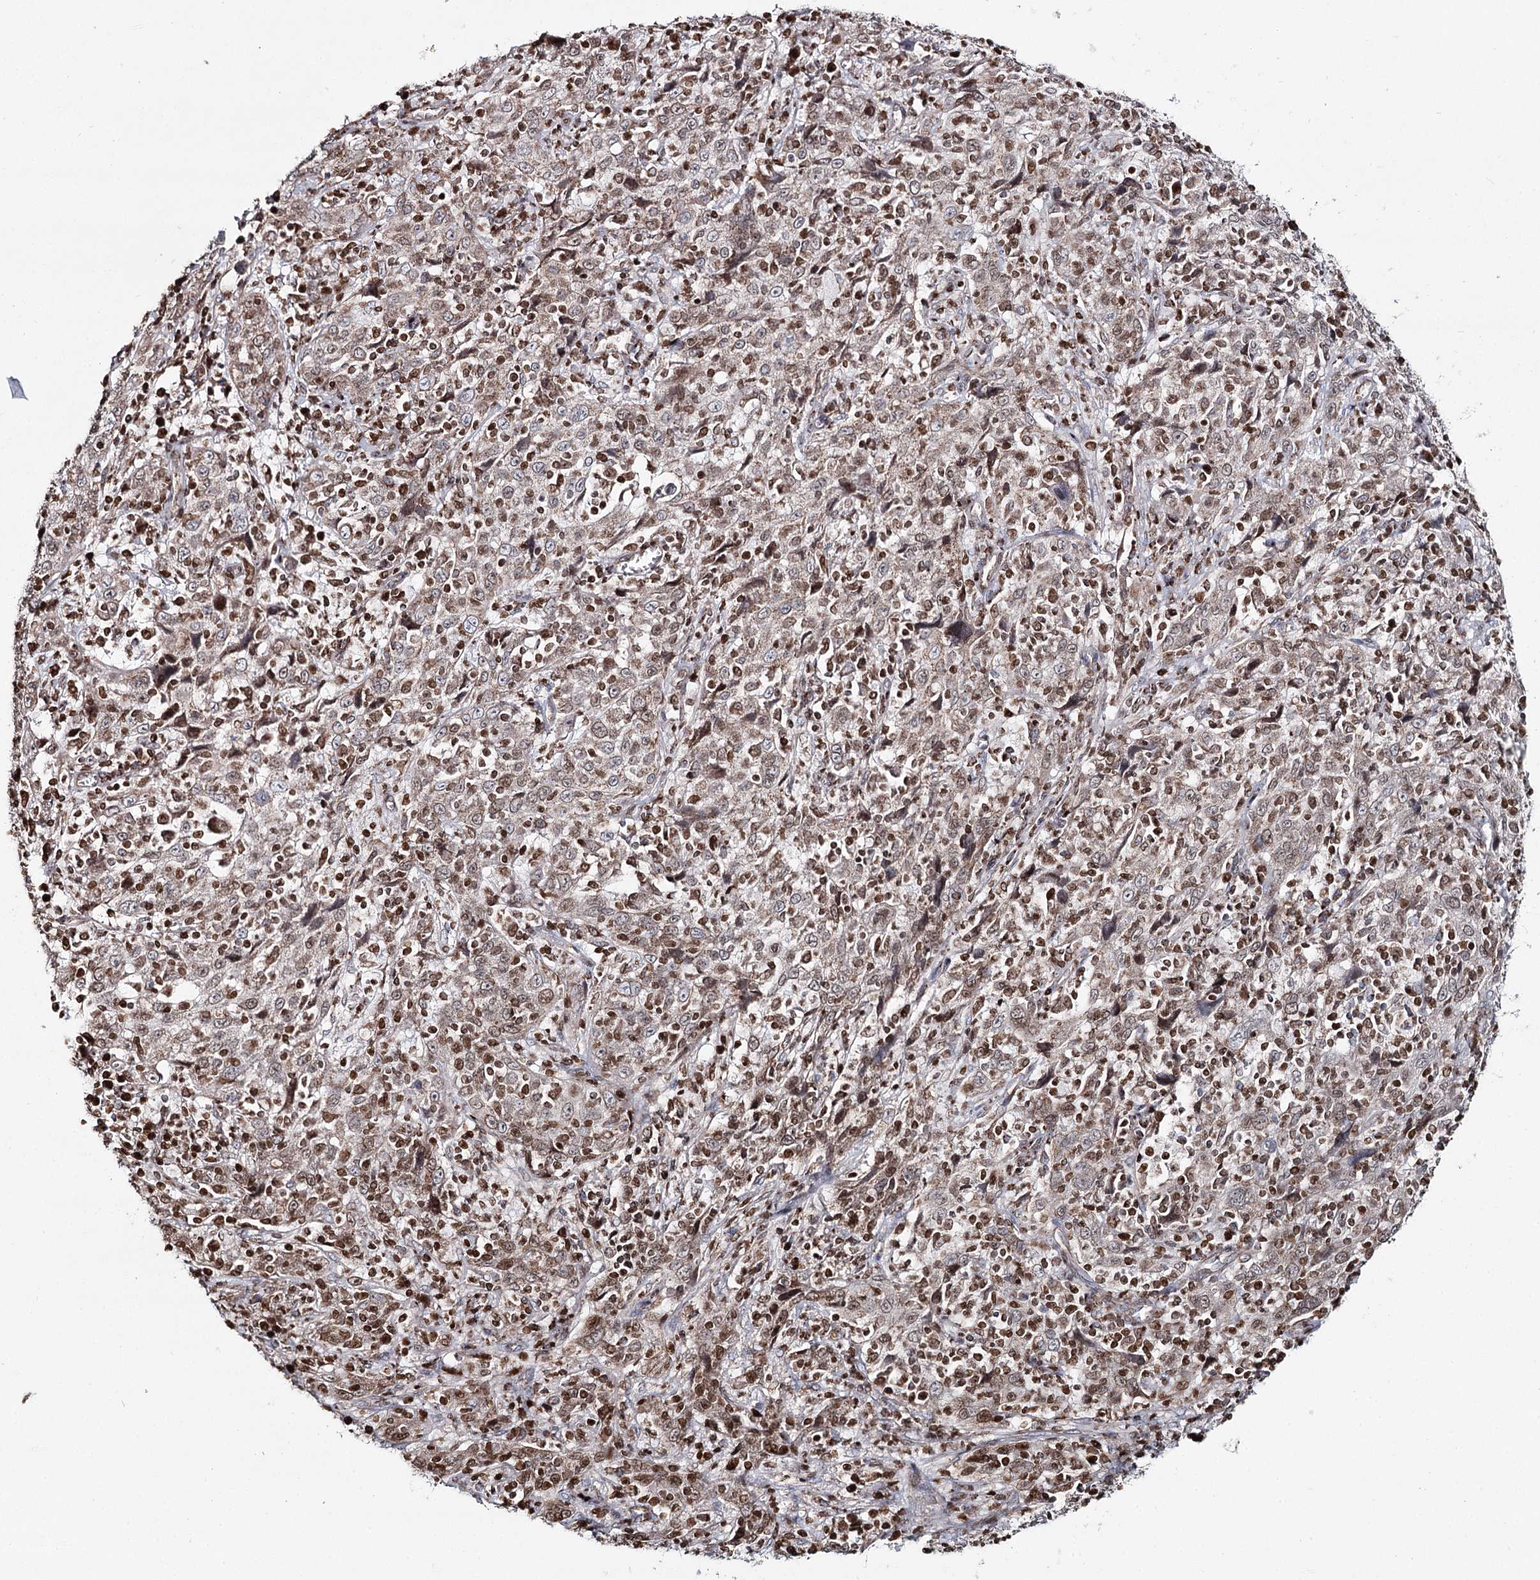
{"staining": {"intensity": "moderate", "quantity": ">75%", "location": "cytoplasmic/membranous,nuclear"}, "tissue": "cervical cancer", "cell_type": "Tumor cells", "image_type": "cancer", "snomed": [{"axis": "morphology", "description": "Squamous cell carcinoma, NOS"}, {"axis": "topography", "description": "Cervix"}], "caption": "DAB immunohistochemical staining of human cervical cancer reveals moderate cytoplasmic/membranous and nuclear protein staining in about >75% of tumor cells.", "gene": "PDHX", "patient": {"sex": "female", "age": 46}}